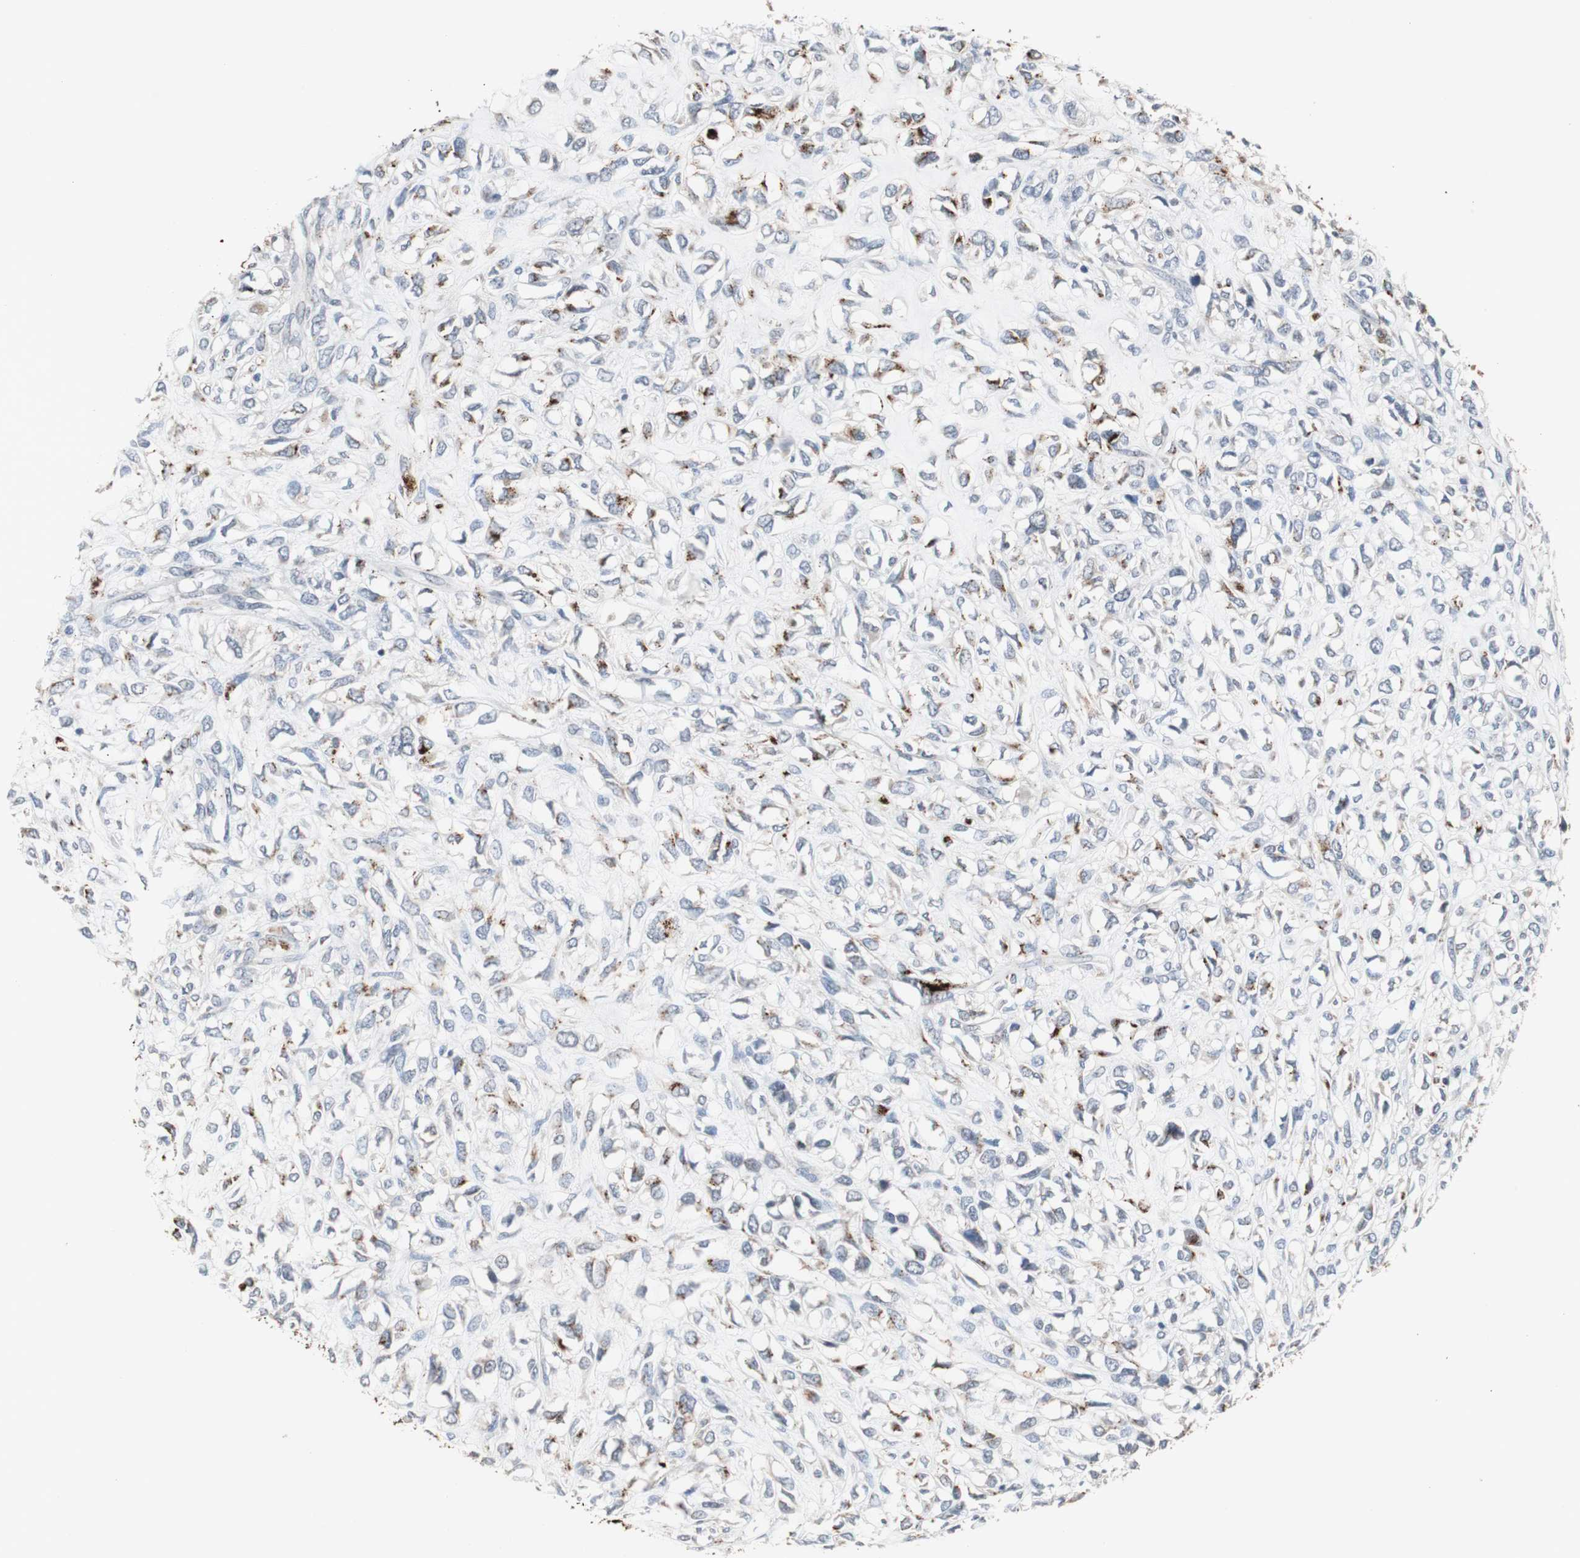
{"staining": {"intensity": "strong", "quantity": "25%-75%", "location": "cytoplasmic/membranous"}, "tissue": "head and neck cancer", "cell_type": "Tumor cells", "image_type": "cancer", "snomed": [{"axis": "morphology", "description": "Necrosis, NOS"}, {"axis": "morphology", "description": "Neoplasm, malignant, NOS"}, {"axis": "topography", "description": "Salivary gland"}, {"axis": "topography", "description": "Head-Neck"}], "caption": "The histopathology image exhibits staining of head and neck cancer (malignant neoplasm), revealing strong cytoplasmic/membranous protein staining (brown color) within tumor cells. Ihc stains the protein of interest in brown and the nuclei are stained blue.", "gene": "GBA1", "patient": {"sex": "male", "age": 43}}